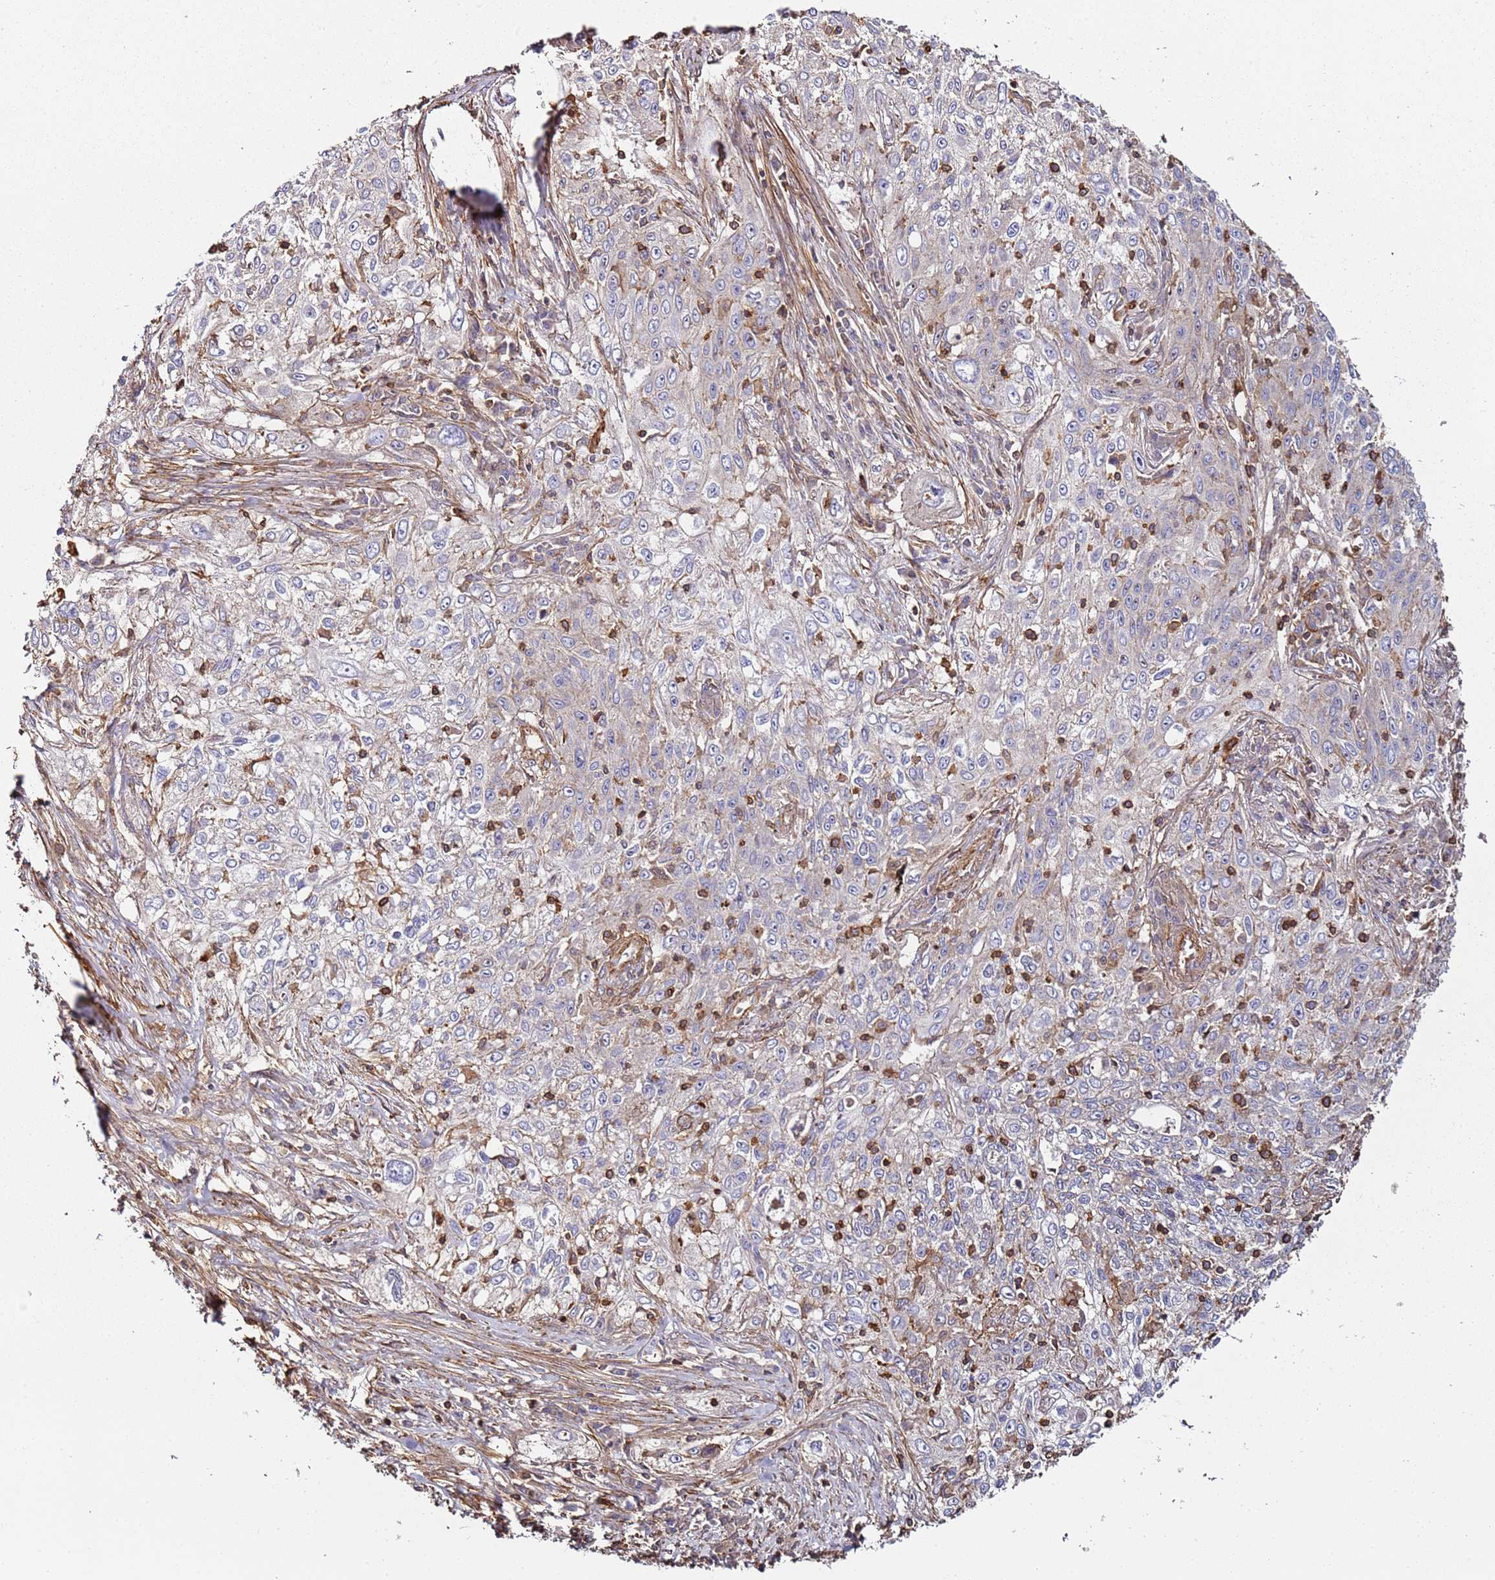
{"staining": {"intensity": "weak", "quantity": "<25%", "location": "cytoplasmic/membranous"}, "tissue": "lung cancer", "cell_type": "Tumor cells", "image_type": "cancer", "snomed": [{"axis": "morphology", "description": "Squamous cell carcinoma, NOS"}, {"axis": "topography", "description": "Lung"}], "caption": "There is no significant expression in tumor cells of lung squamous cell carcinoma.", "gene": "CYP2U1", "patient": {"sex": "female", "age": 69}}